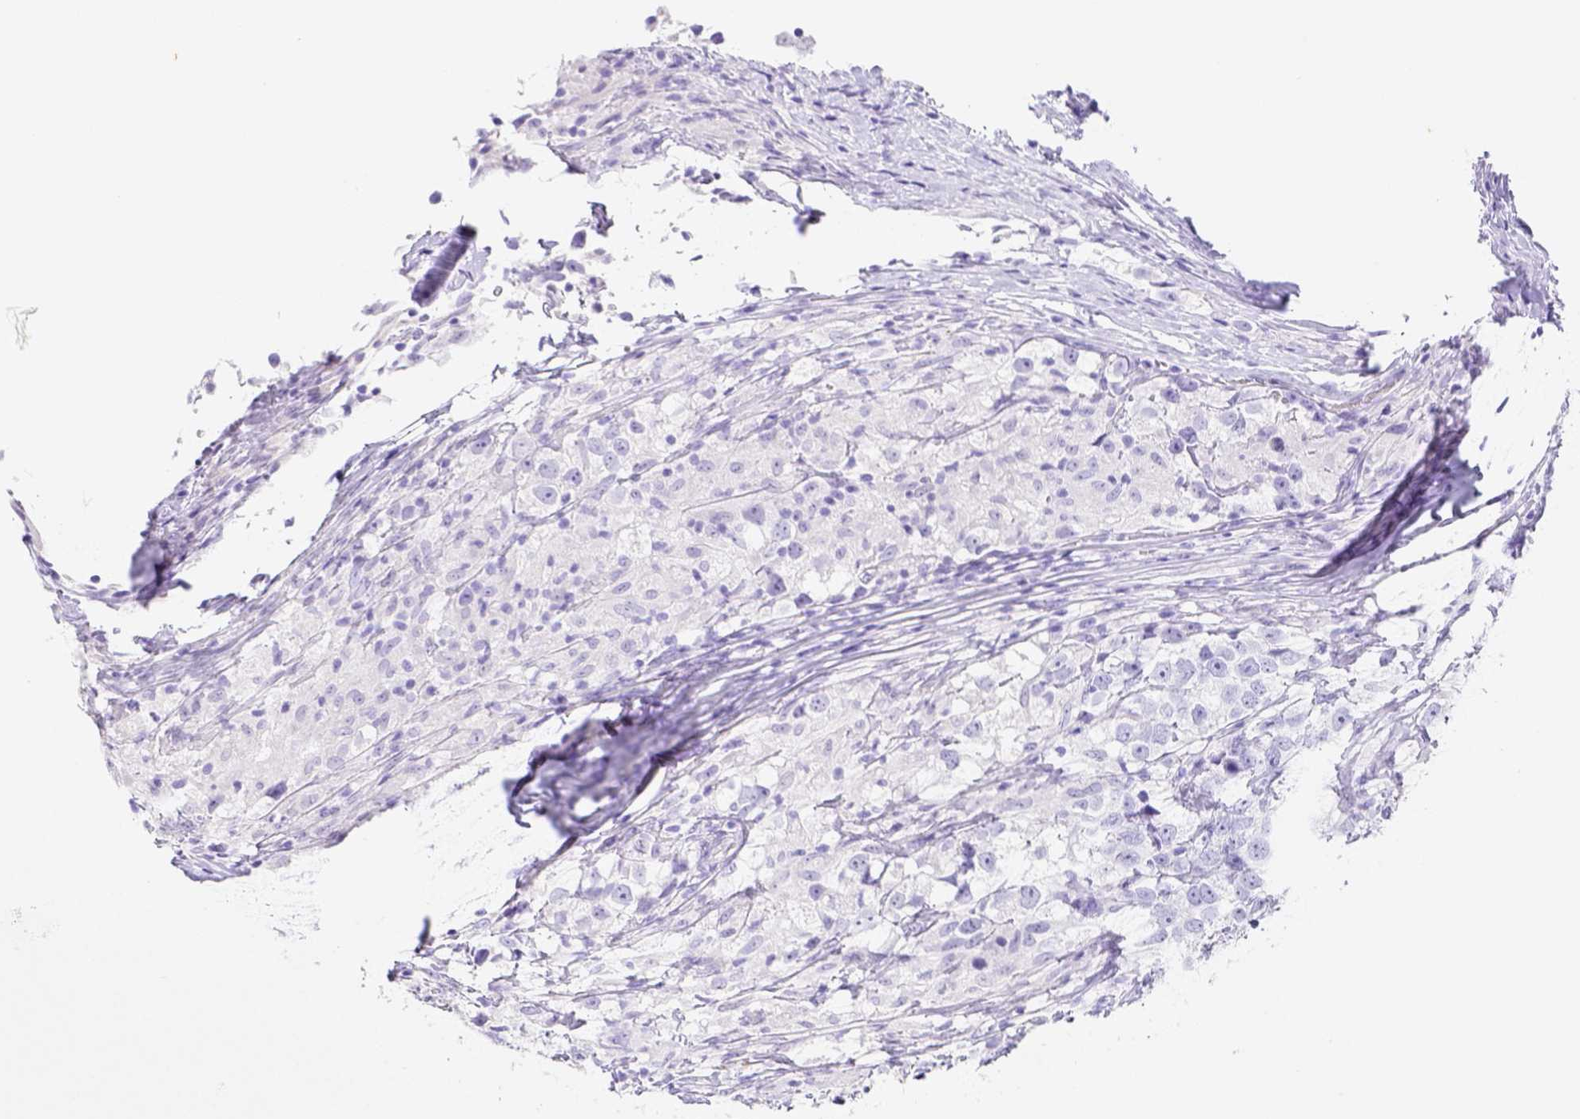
{"staining": {"intensity": "negative", "quantity": "none", "location": "none"}, "tissue": "testis cancer", "cell_type": "Tumor cells", "image_type": "cancer", "snomed": [{"axis": "morphology", "description": "Seminoma, NOS"}, {"axis": "topography", "description": "Testis"}], "caption": "Seminoma (testis) was stained to show a protein in brown. There is no significant positivity in tumor cells.", "gene": "ARHGAP36", "patient": {"sex": "male", "age": 46}}